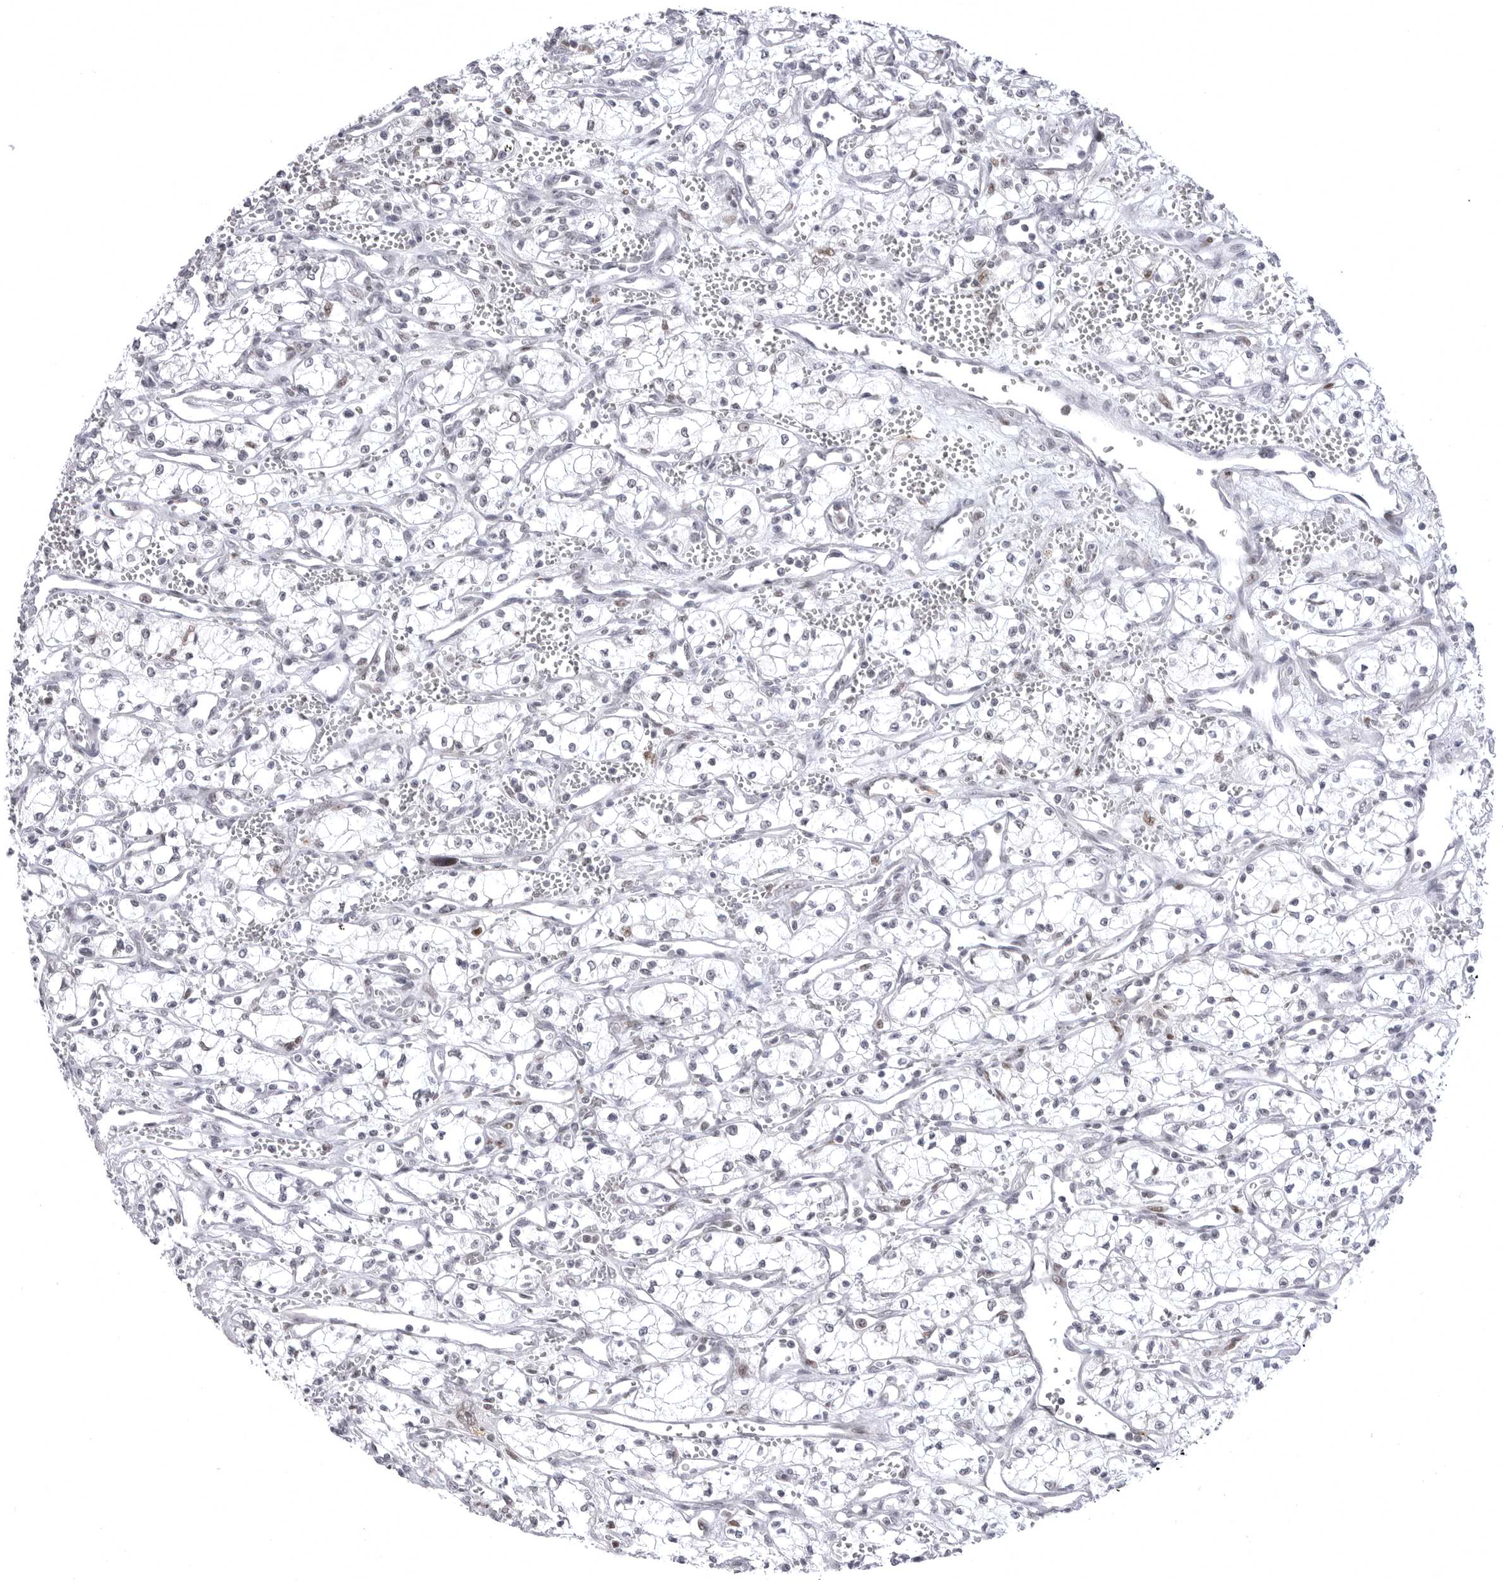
{"staining": {"intensity": "negative", "quantity": "none", "location": "none"}, "tissue": "renal cancer", "cell_type": "Tumor cells", "image_type": "cancer", "snomed": [{"axis": "morphology", "description": "Adenocarcinoma, NOS"}, {"axis": "topography", "description": "Kidney"}], "caption": "A high-resolution image shows immunohistochemistry staining of renal cancer, which exhibits no significant expression in tumor cells.", "gene": "PTK2B", "patient": {"sex": "male", "age": 59}}